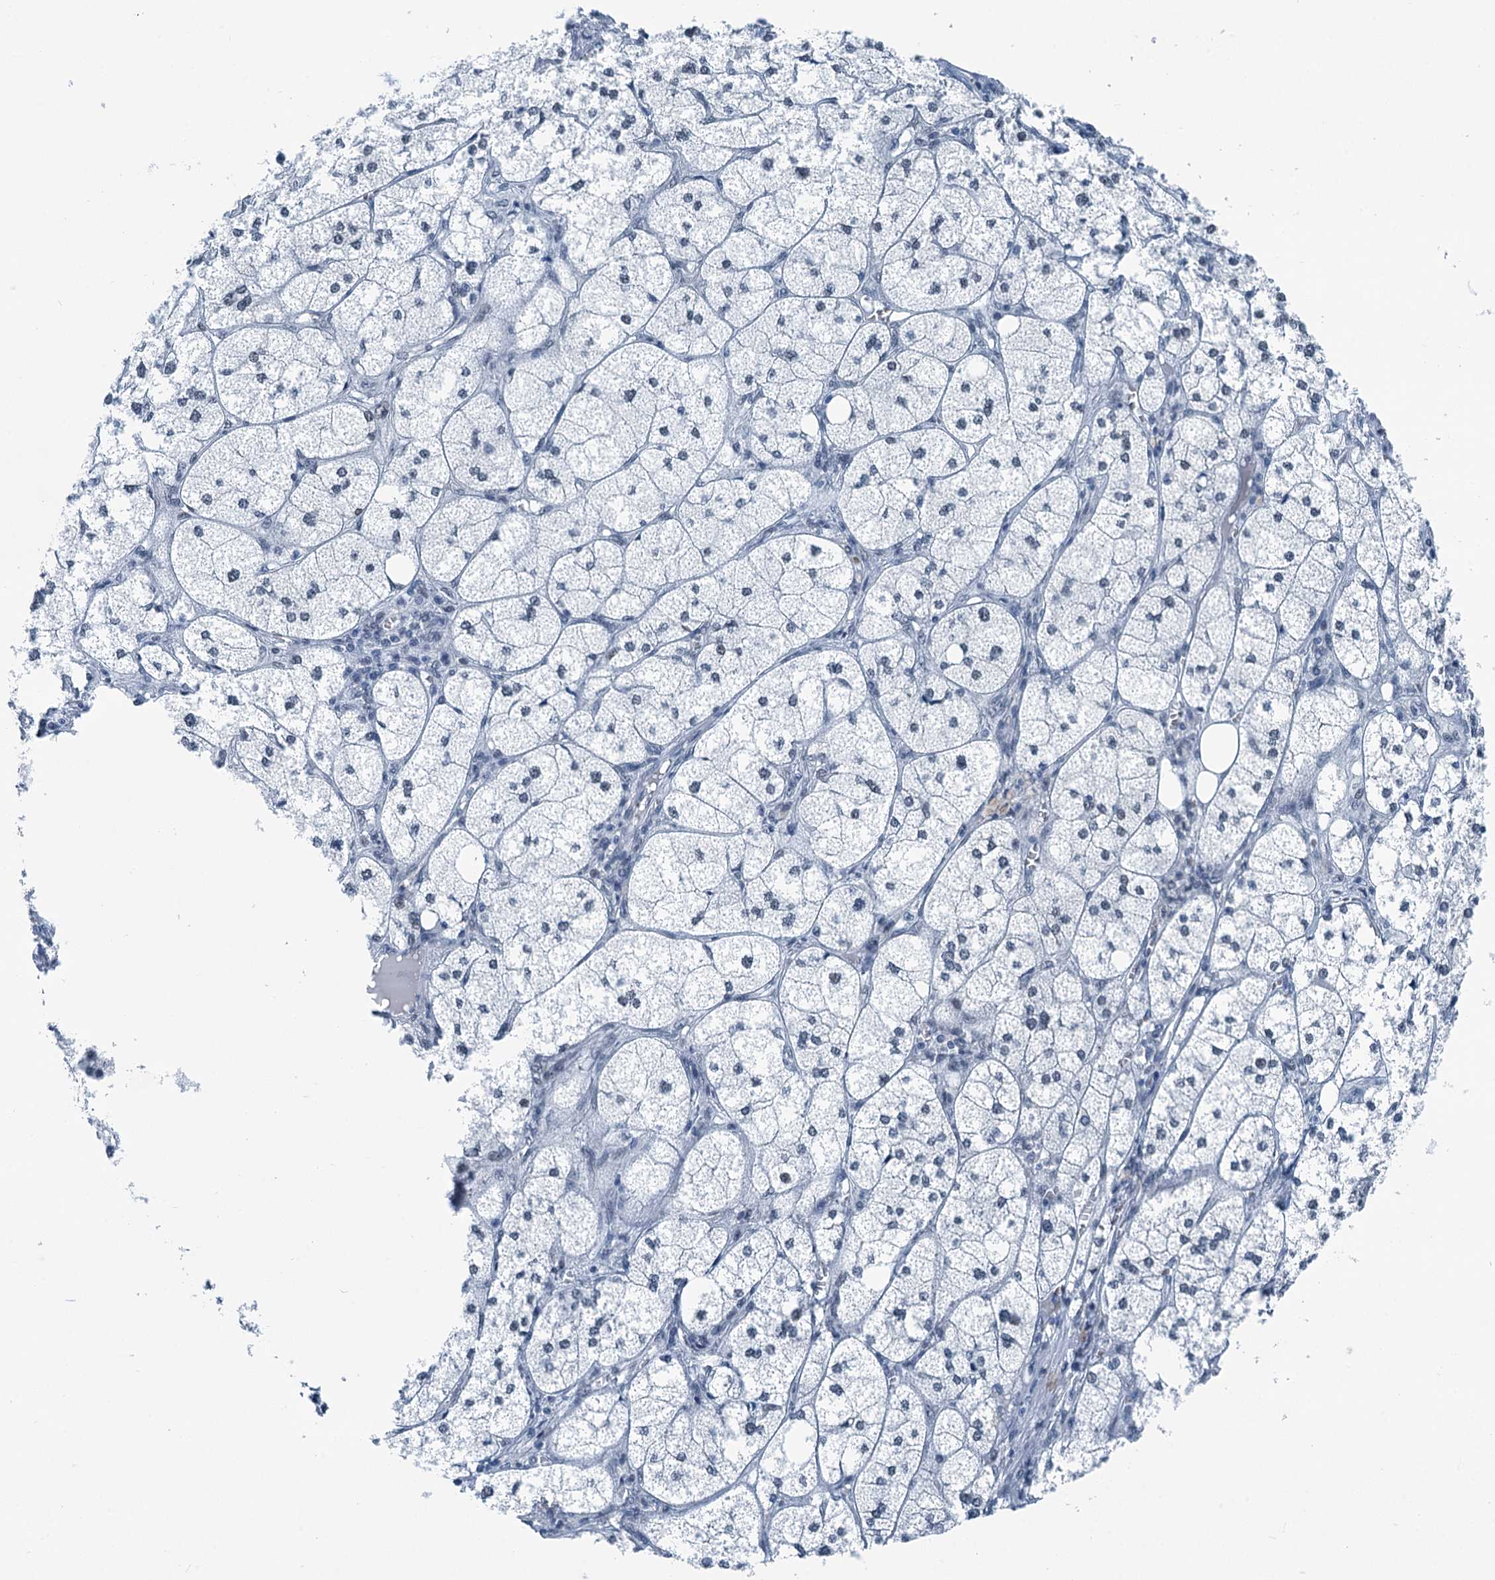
{"staining": {"intensity": "moderate", "quantity": "<25%", "location": "nuclear"}, "tissue": "adrenal gland", "cell_type": "Glandular cells", "image_type": "normal", "snomed": [{"axis": "morphology", "description": "Normal tissue, NOS"}, {"axis": "topography", "description": "Adrenal gland"}], "caption": "A low amount of moderate nuclear staining is seen in approximately <25% of glandular cells in normal adrenal gland.", "gene": "TRPT1", "patient": {"sex": "female", "age": 61}}